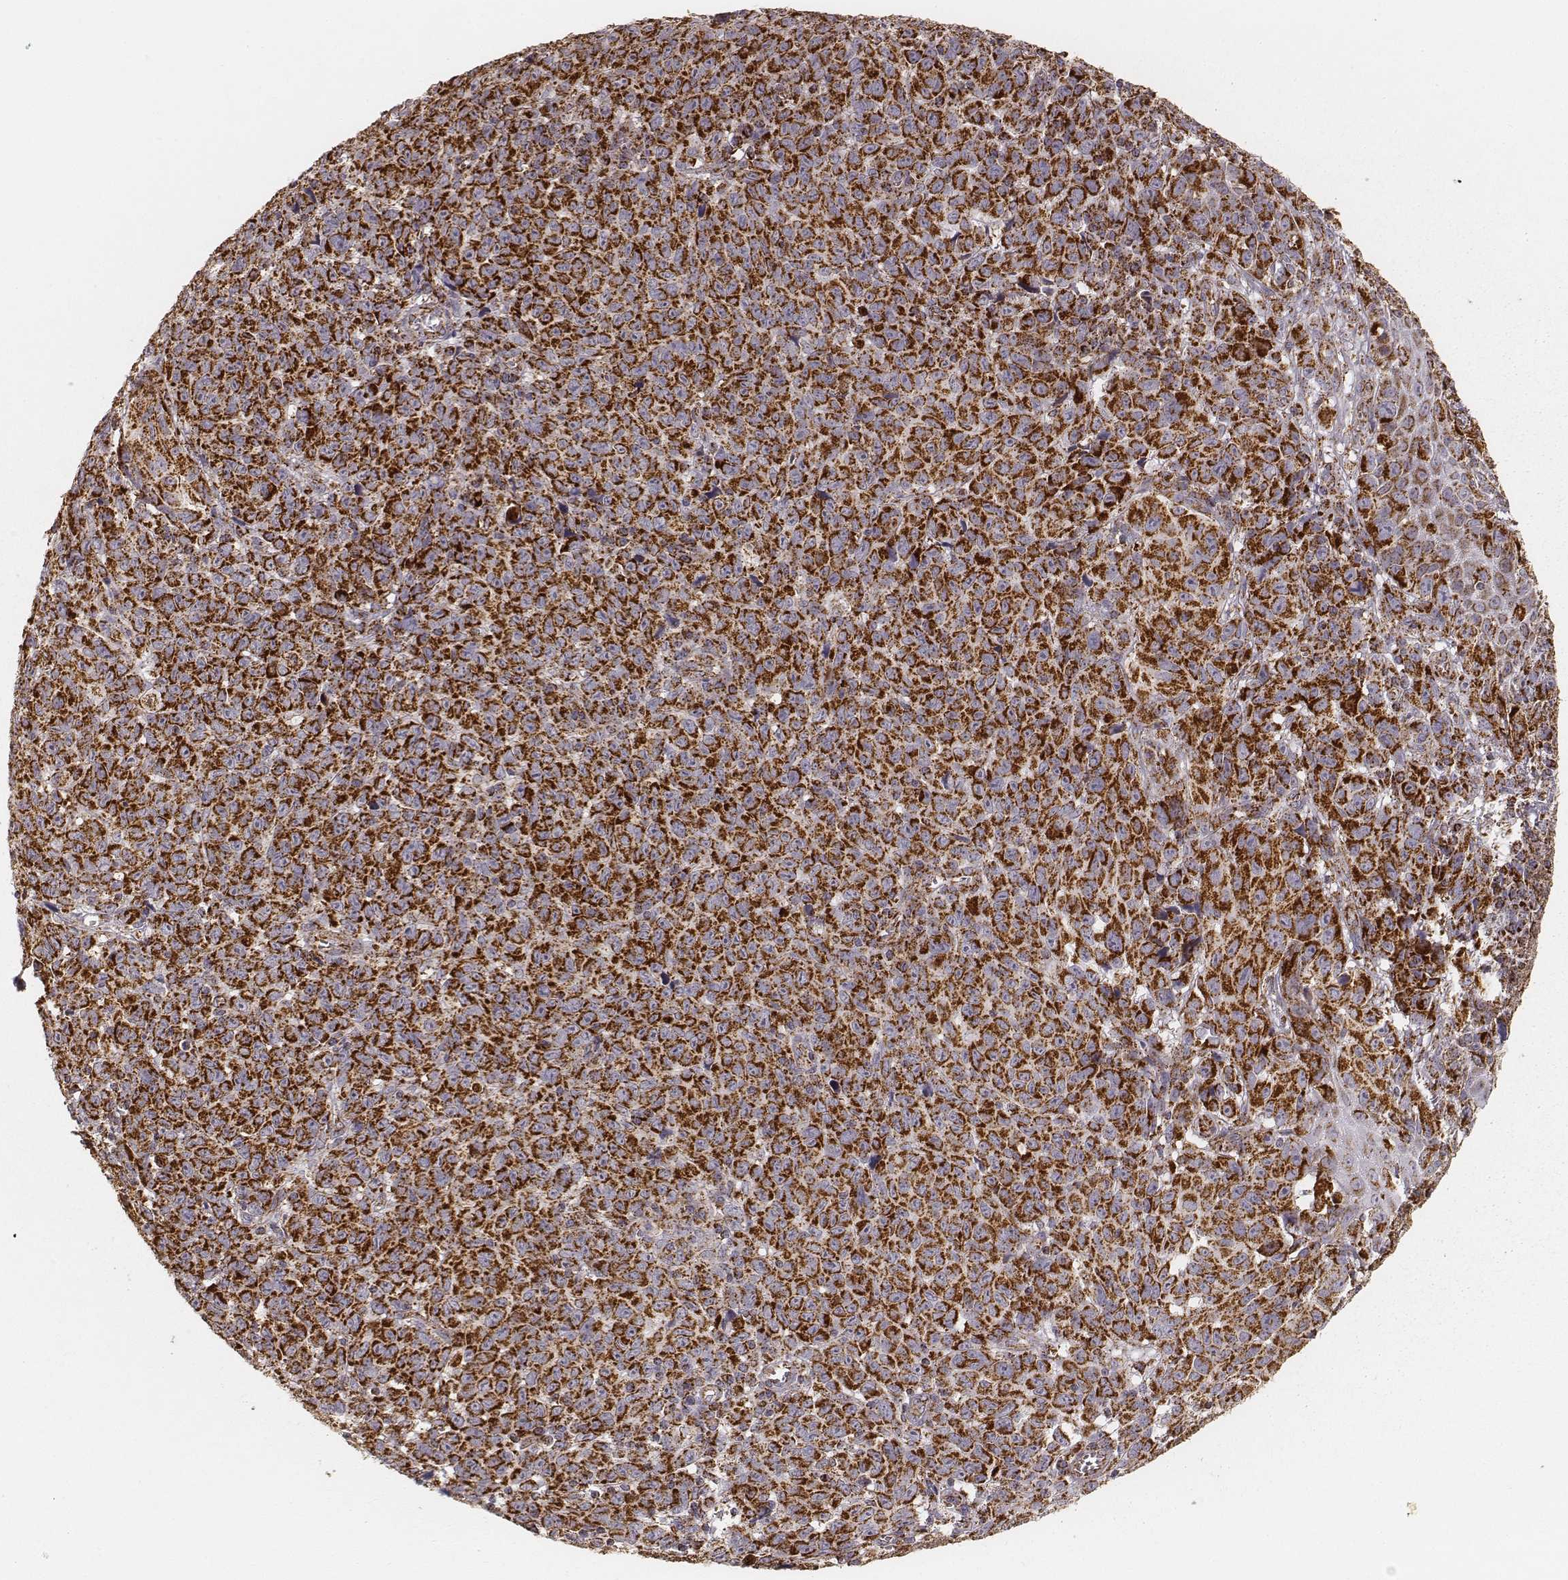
{"staining": {"intensity": "strong", "quantity": ">75%", "location": "cytoplasmic/membranous"}, "tissue": "melanoma", "cell_type": "Tumor cells", "image_type": "cancer", "snomed": [{"axis": "morphology", "description": "Malignant melanoma, NOS"}, {"axis": "topography", "description": "Vulva, labia, clitoris and Bartholin´s gland, NO"}], "caption": "About >75% of tumor cells in malignant melanoma demonstrate strong cytoplasmic/membranous protein positivity as visualized by brown immunohistochemical staining.", "gene": "CS", "patient": {"sex": "female", "age": 75}}